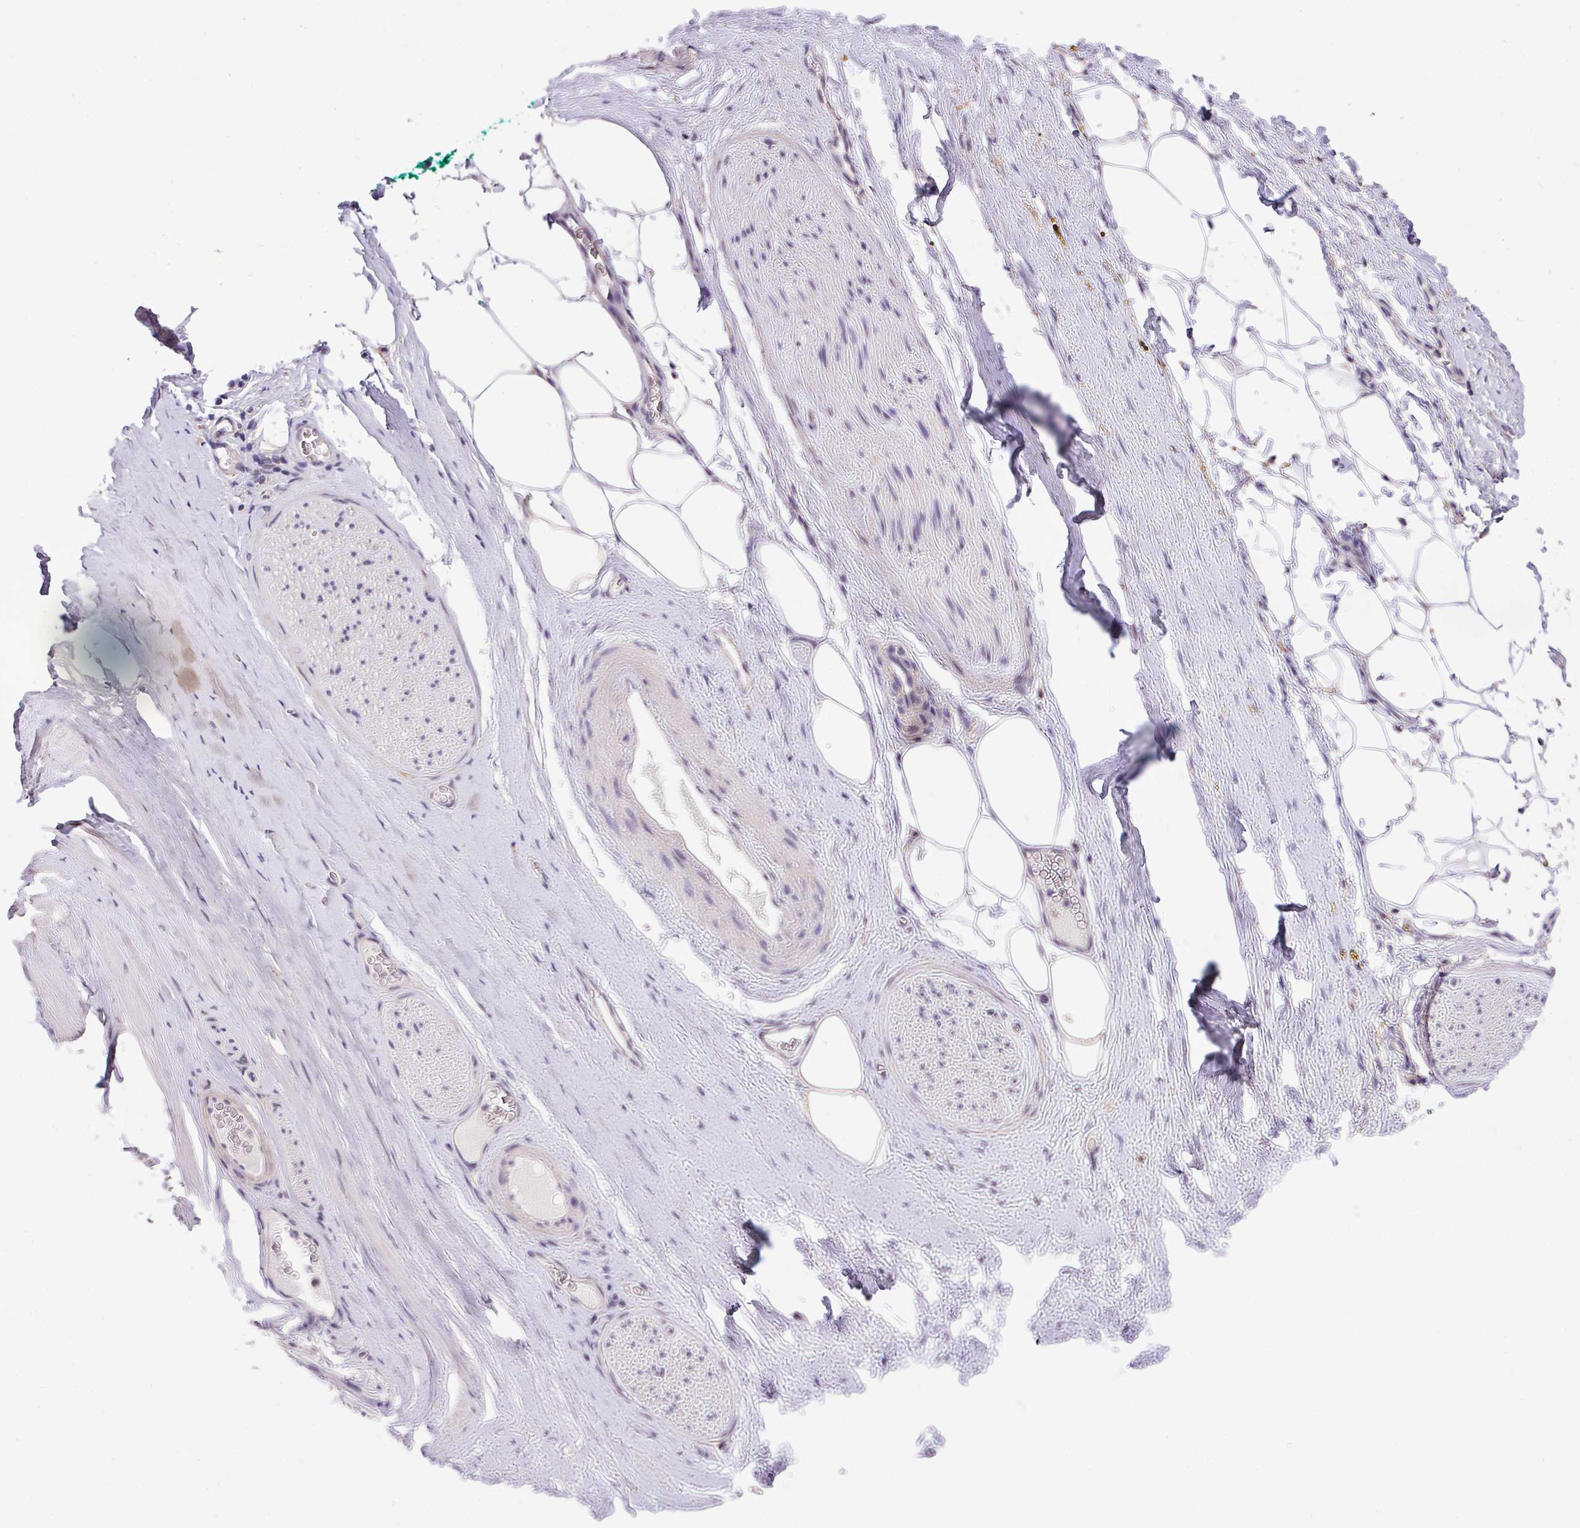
{"staining": {"intensity": "negative", "quantity": "none", "location": "none"}, "tissue": "adipose tissue", "cell_type": "Adipocytes", "image_type": "normal", "snomed": [{"axis": "morphology", "description": "Normal tissue, NOS"}, {"axis": "morphology", "description": "Adenocarcinoma, High grade"}, {"axis": "topography", "description": "Prostate"}, {"axis": "topography", "description": "Peripheral nerve tissue"}], "caption": "Immunohistochemical staining of benign adipose tissue demonstrates no significant expression in adipocytes.", "gene": "RPP25L", "patient": {"sex": "male", "age": 68}}